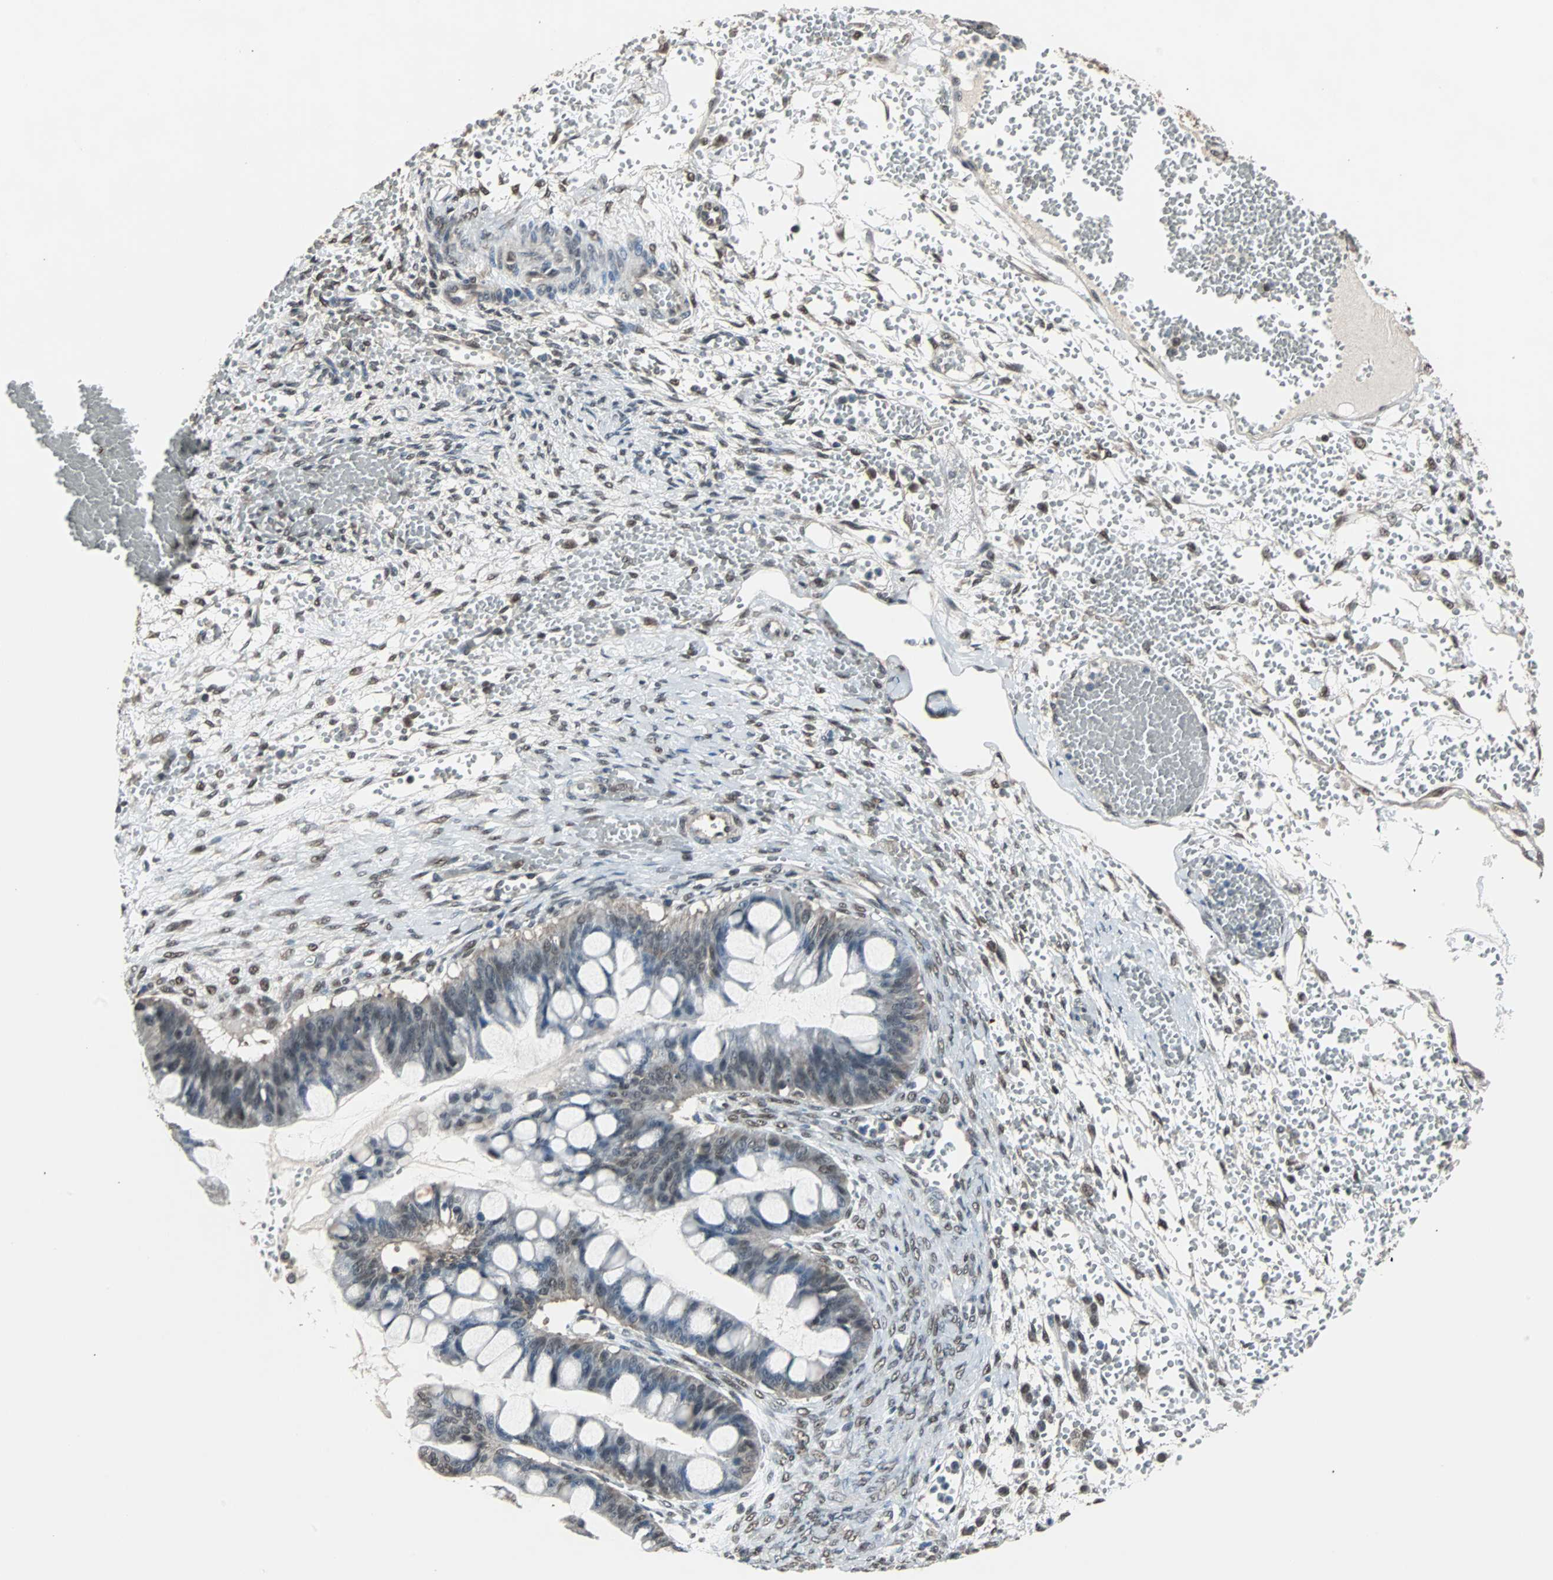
{"staining": {"intensity": "negative", "quantity": "none", "location": "none"}, "tissue": "ovarian cancer", "cell_type": "Tumor cells", "image_type": "cancer", "snomed": [{"axis": "morphology", "description": "Cystadenocarcinoma, mucinous, NOS"}, {"axis": "topography", "description": "Ovary"}], "caption": "High power microscopy micrograph of an IHC photomicrograph of mucinous cystadenocarcinoma (ovarian), revealing no significant staining in tumor cells. Brightfield microscopy of immunohistochemistry stained with DAB (3,3'-diaminobenzidine) (brown) and hematoxylin (blue), captured at high magnification.", "gene": "ZHX2", "patient": {"sex": "female", "age": 73}}